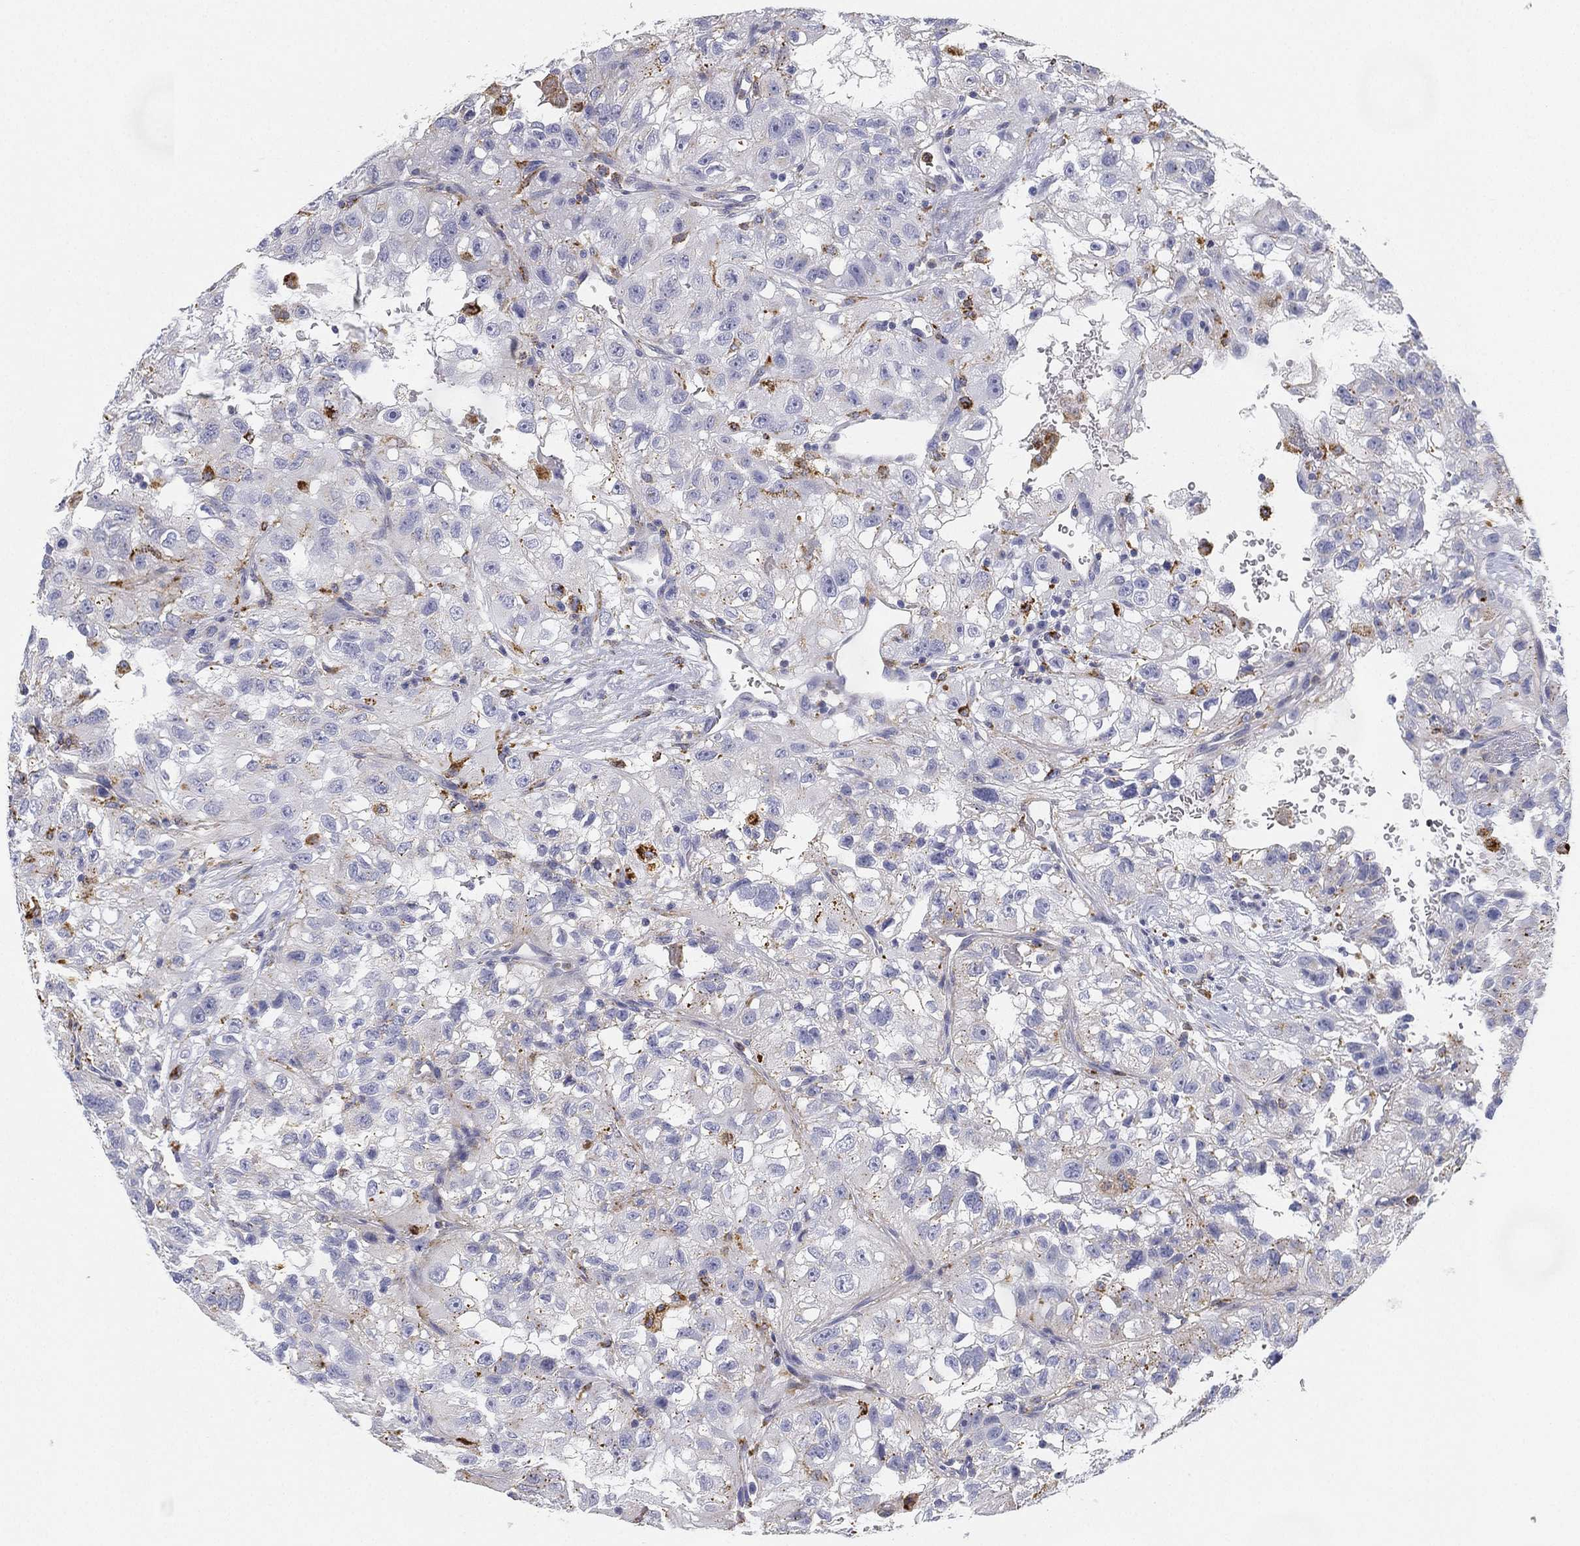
{"staining": {"intensity": "moderate", "quantity": "<25%", "location": "cytoplasmic/membranous"}, "tissue": "renal cancer", "cell_type": "Tumor cells", "image_type": "cancer", "snomed": [{"axis": "morphology", "description": "Adenocarcinoma, NOS"}, {"axis": "topography", "description": "Kidney"}], "caption": "An immunohistochemistry micrograph of tumor tissue is shown. Protein staining in brown shows moderate cytoplasmic/membranous positivity in adenocarcinoma (renal) within tumor cells. (Brightfield microscopy of DAB IHC at high magnification).", "gene": "NPC2", "patient": {"sex": "male", "age": 64}}